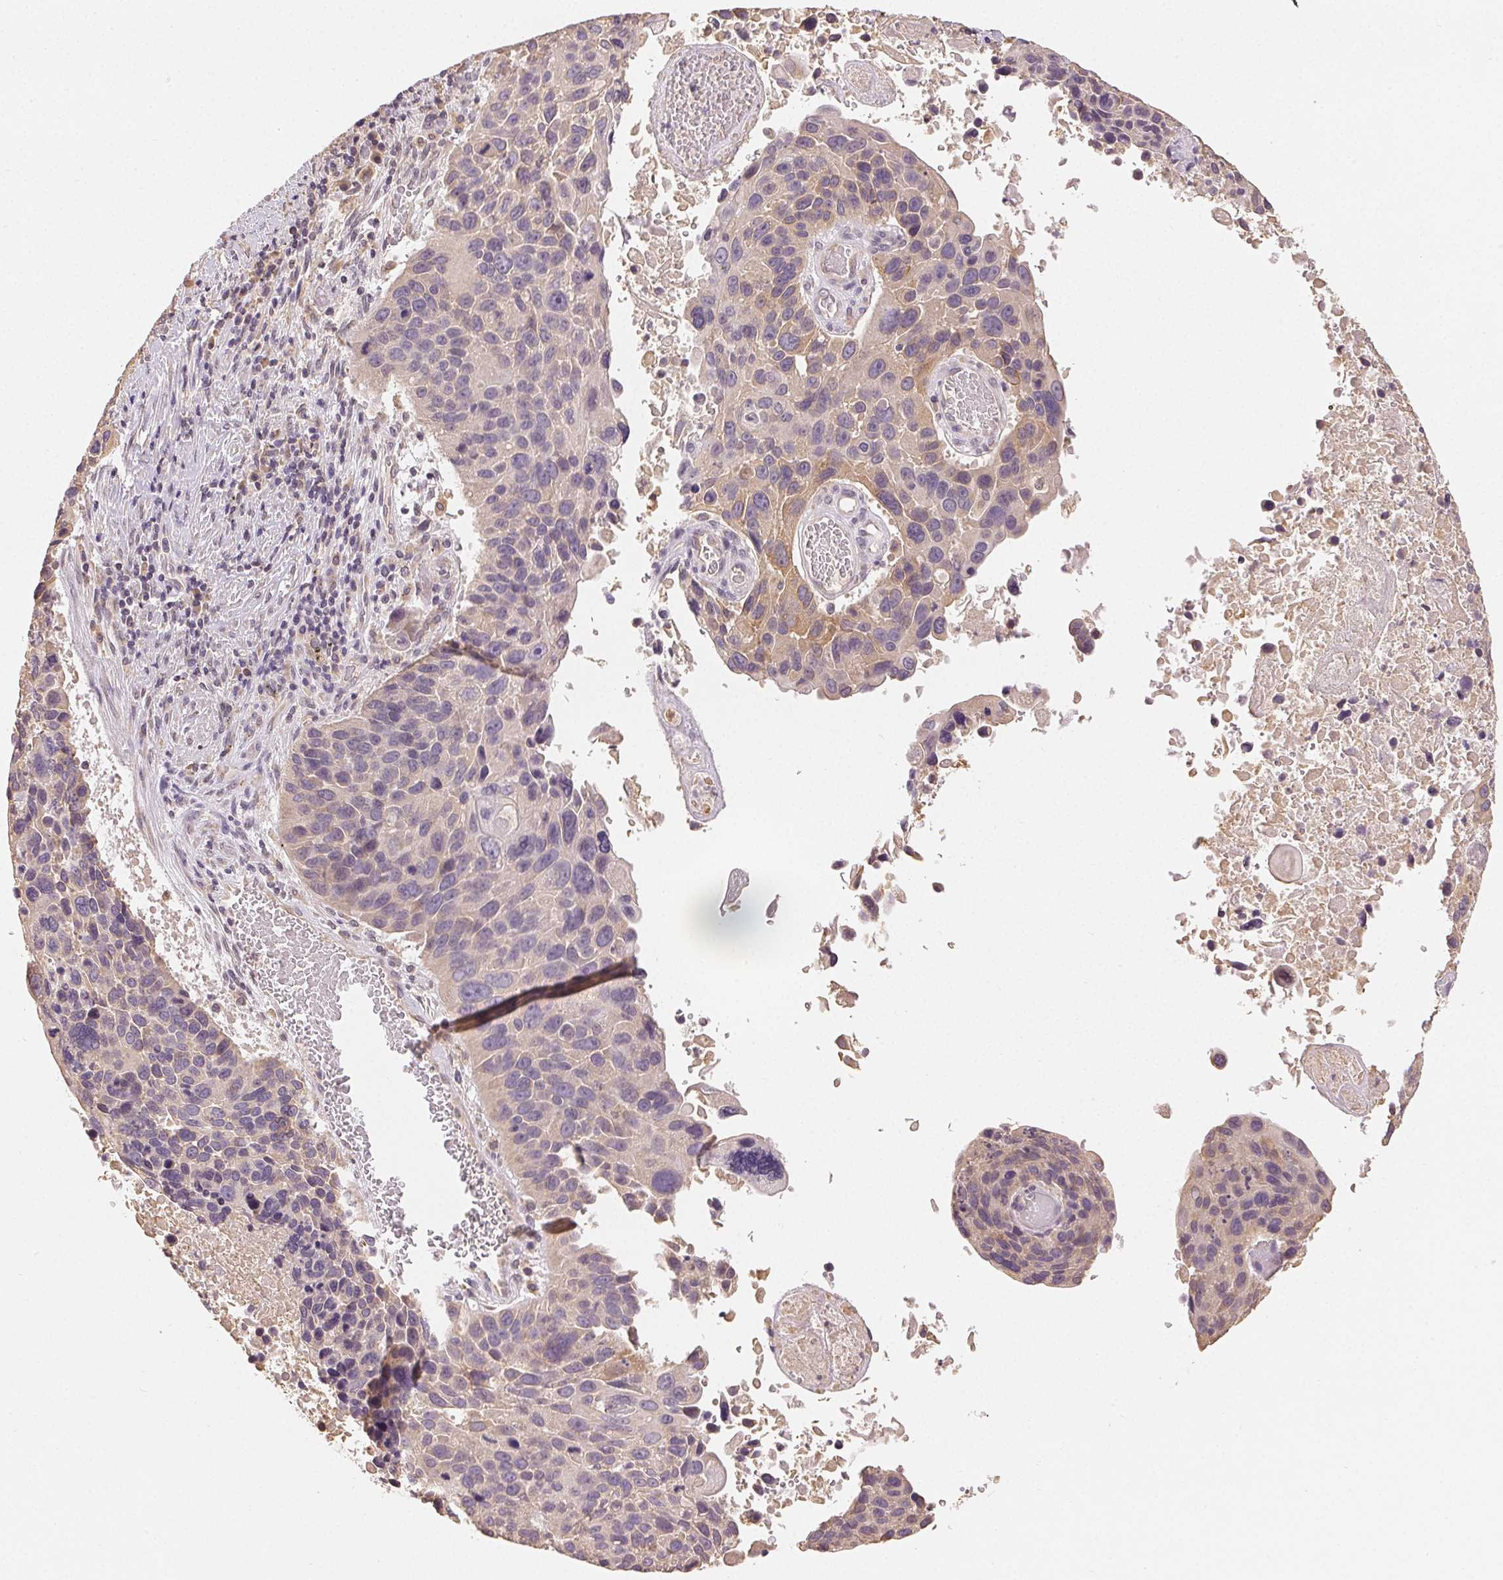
{"staining": {"intensity": "weak", "quantity": "<25%", "location": "cytoplasmic/membranous"}, "tissue": "lung cancer", "cell_type": "Tumor cells", "image_type": "cancer", "snomed": [{"axis": "morphology", "description": "Squamous cell carcinoma, NOS"}, {"axis": "topography", "description": "Lung"}], "caption": "The image shows no significant positivity in tumor cells of lung cancer.", "gene": "SEZ6L2", "patient": {"sex": "male", "age": 68}}